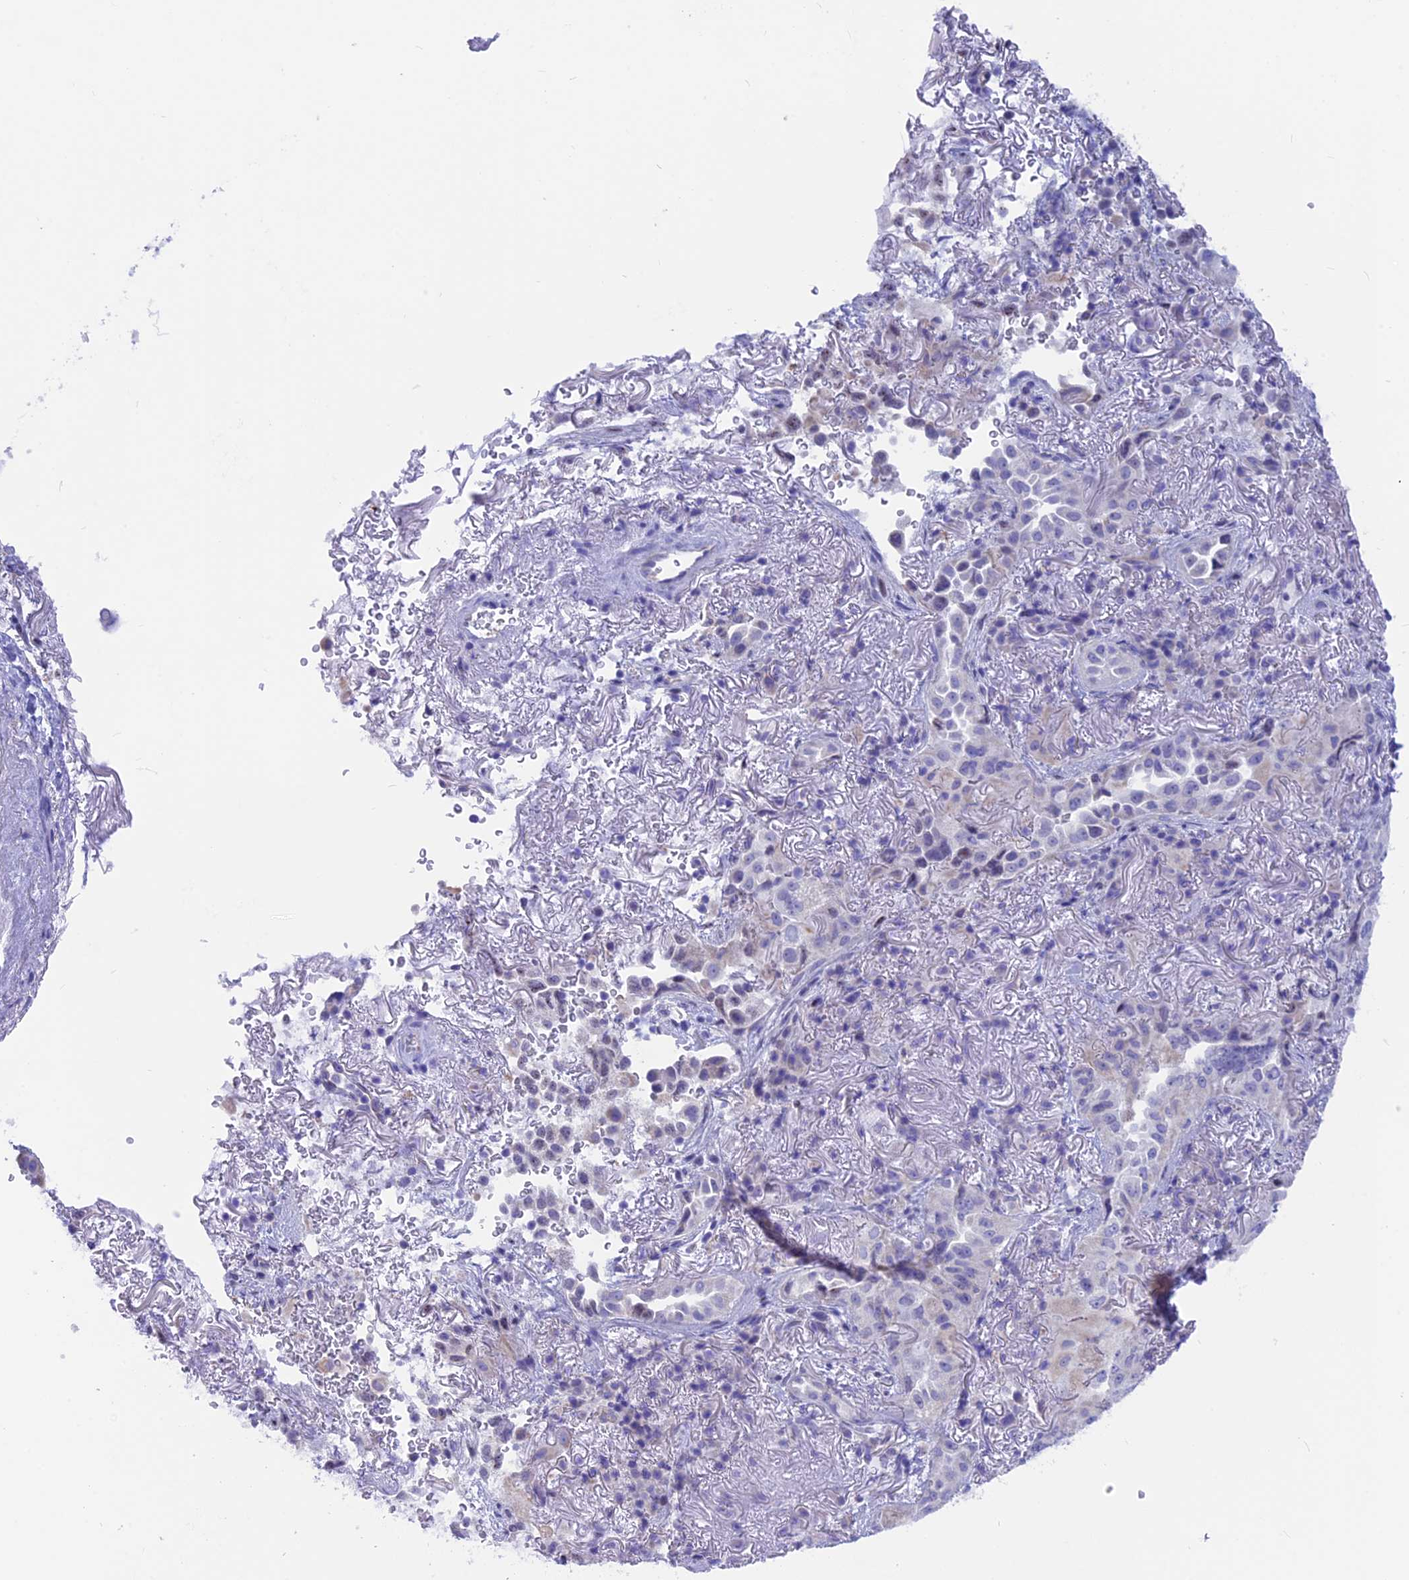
{"staining": {"intensity": "negative", "quantity": "none", "location": "none"}, "tissue": "lung cancer", "cell_type": "Tumor cells", "image_type": "cancer", "snomed": [{"axis": "morphology", "description": "Adenocarcinoma, NOS"}, {"axis": "topography", "description": "Lung"}], "caption": "Tumor cells are negative for protein expression in human lung cancer (adenocarcinoma).", "gene": "GNGT2", "patient": {"sex": "female", "age": 69}}